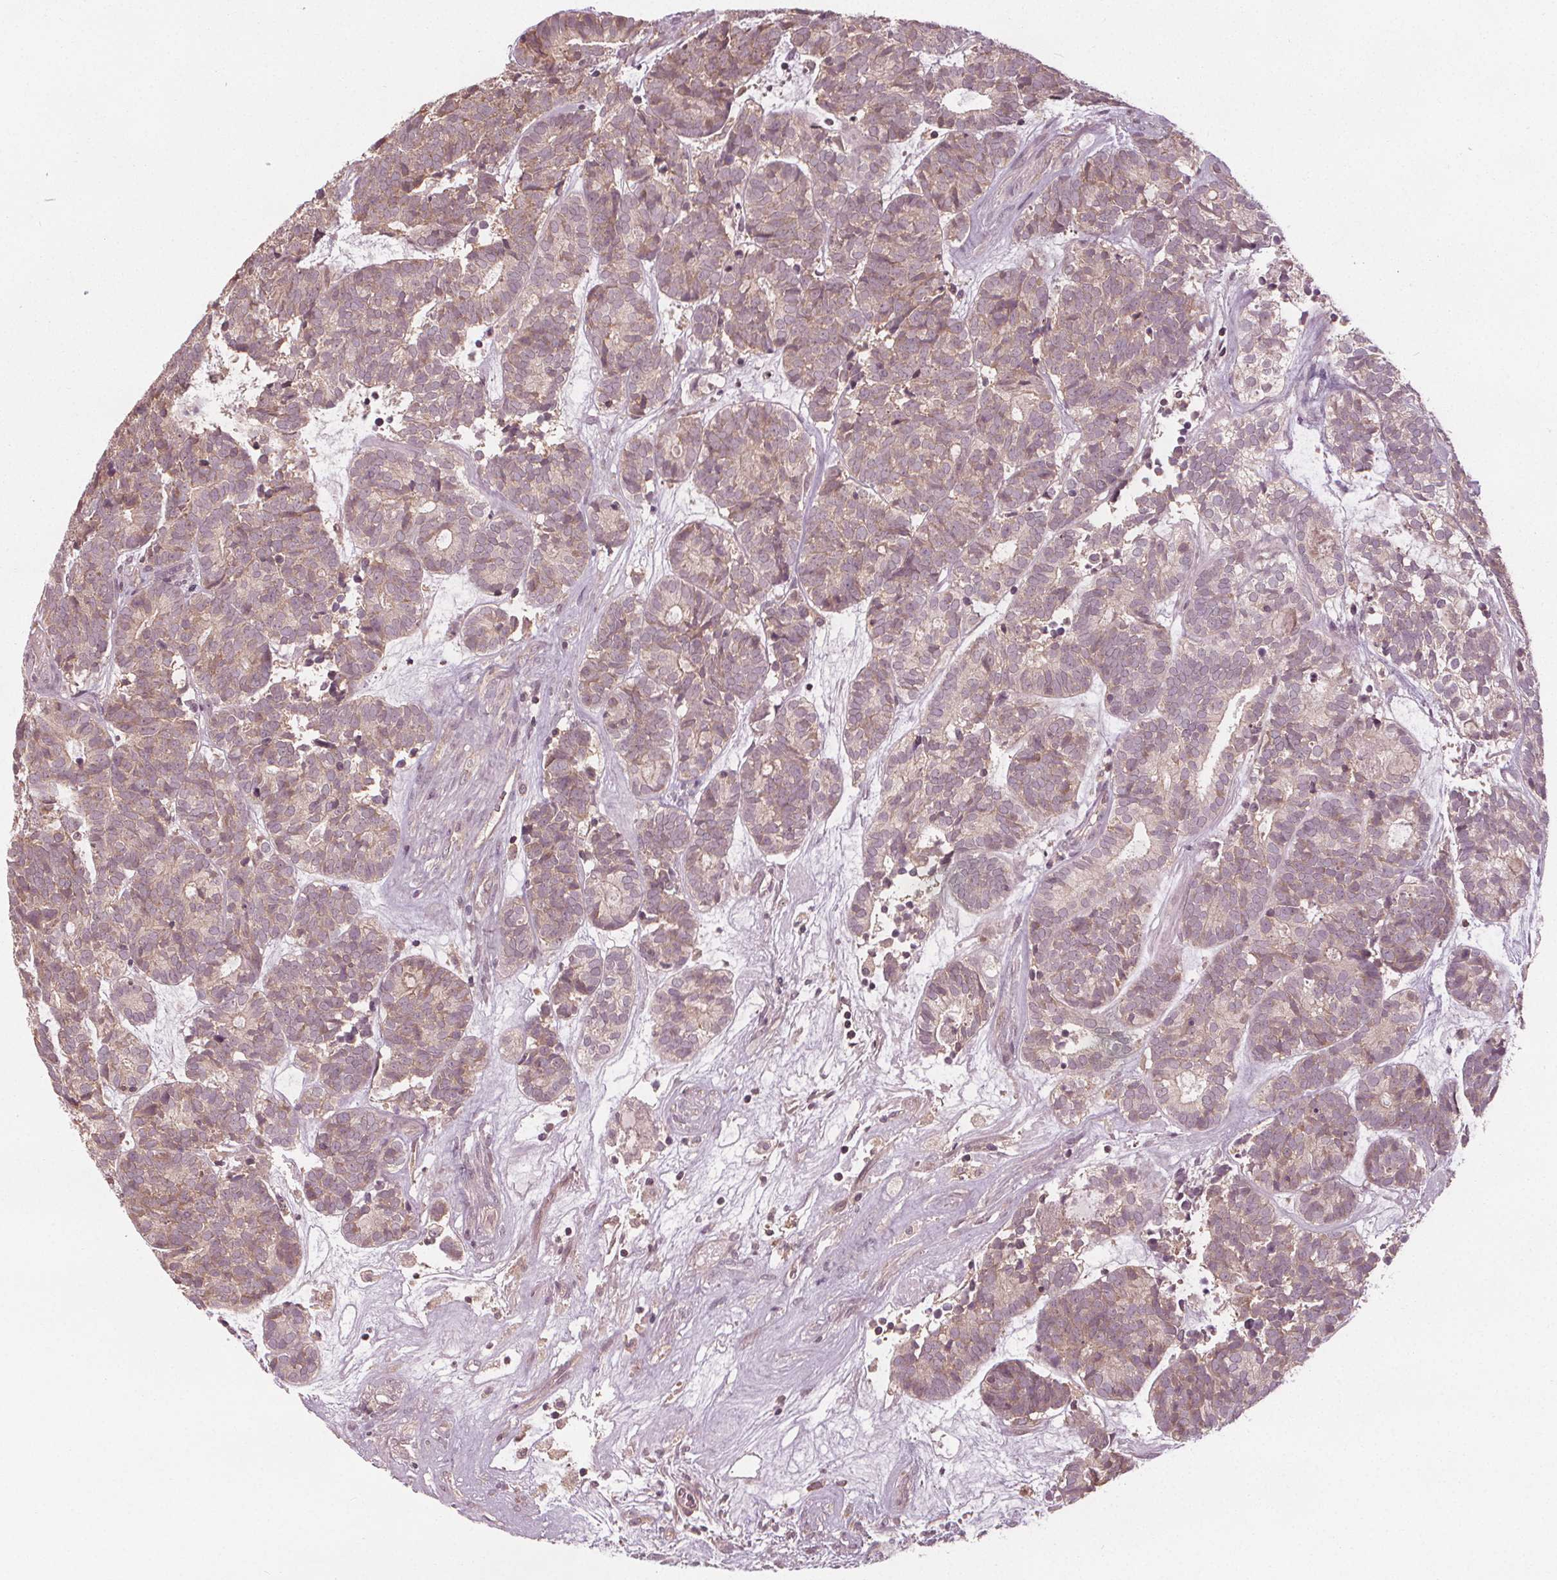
{"staining": {"intensity": "weak", "quantity": "25%-75%", "location": "cytoplasmic/membranous"}, "tissue": "head and neck cancer", "cell_type": "Tumor cells", "image_type": "cancer", "snomed": [{"axis": "morphology", "description": "Adenocarcinoma, NOS"}, {"axis": "topography", "description": "Head-Neck"}], "caption": "This is a micrograph of immunohistochemistry (IHC) staining of head and neck adenocarcinoma, which shows weak expression in the cytoplasmic/membranous of tumor cells.", "gene": "GNB2", "patient": {"sex": "female", "age": 81}}